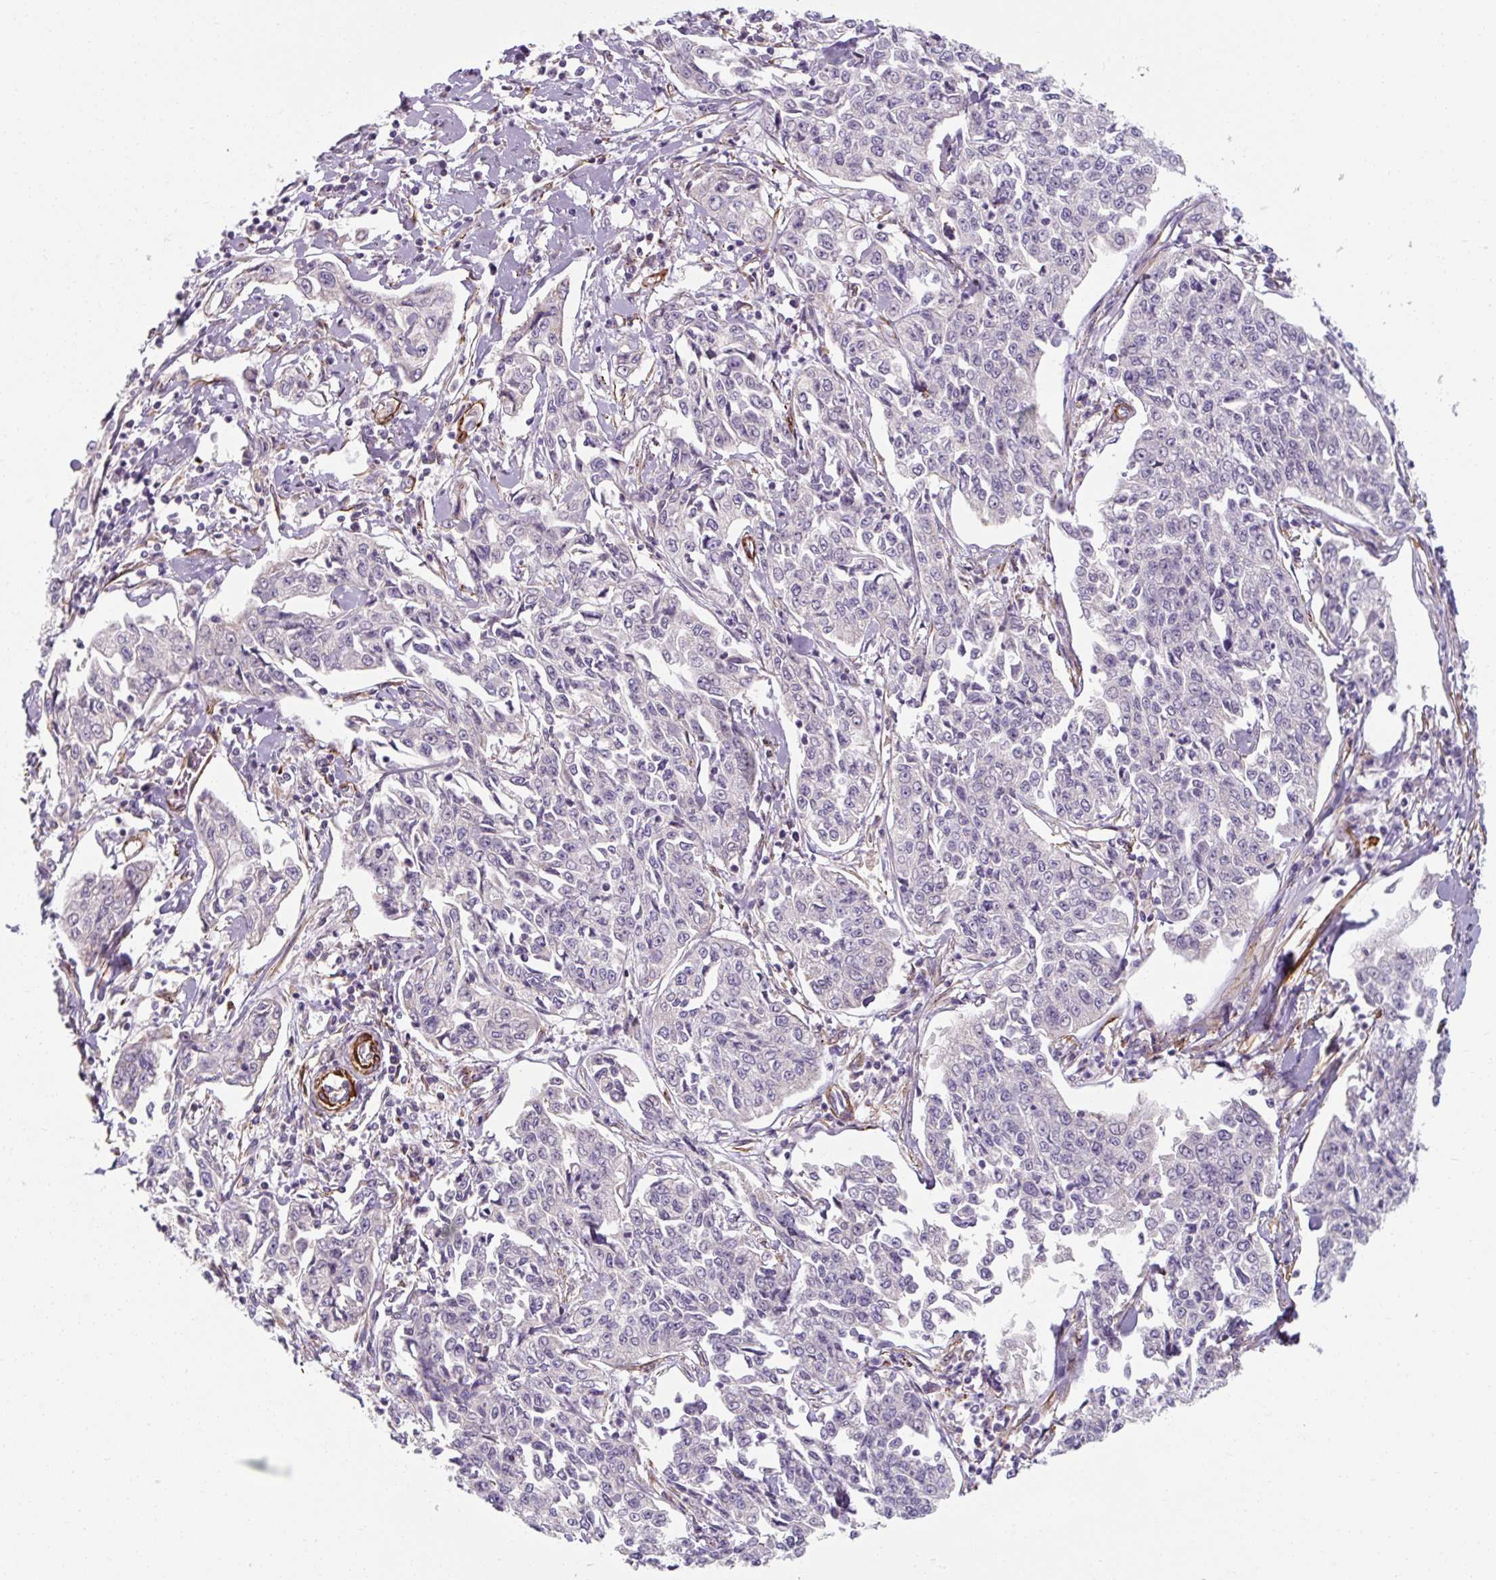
{"staining": {"intensity": "negative", "quantity": "none", "location": "none"}, "tissue": "cervical cancer", "cell_type": "Tumor cells", "image_type": "cancer", "snomed": [{"axis": "morphology", "description": "Squamous cell carcinoma, NOS"}, {"axis": "topography", "description": "Cervix"}], "caption": "An immunohistochemistry image of cervical cancer is shown. There is no staining in tumor cells of cervical cancer.", "gene": "MRPS5", "patient": {"sex": "female", "age": 35}}